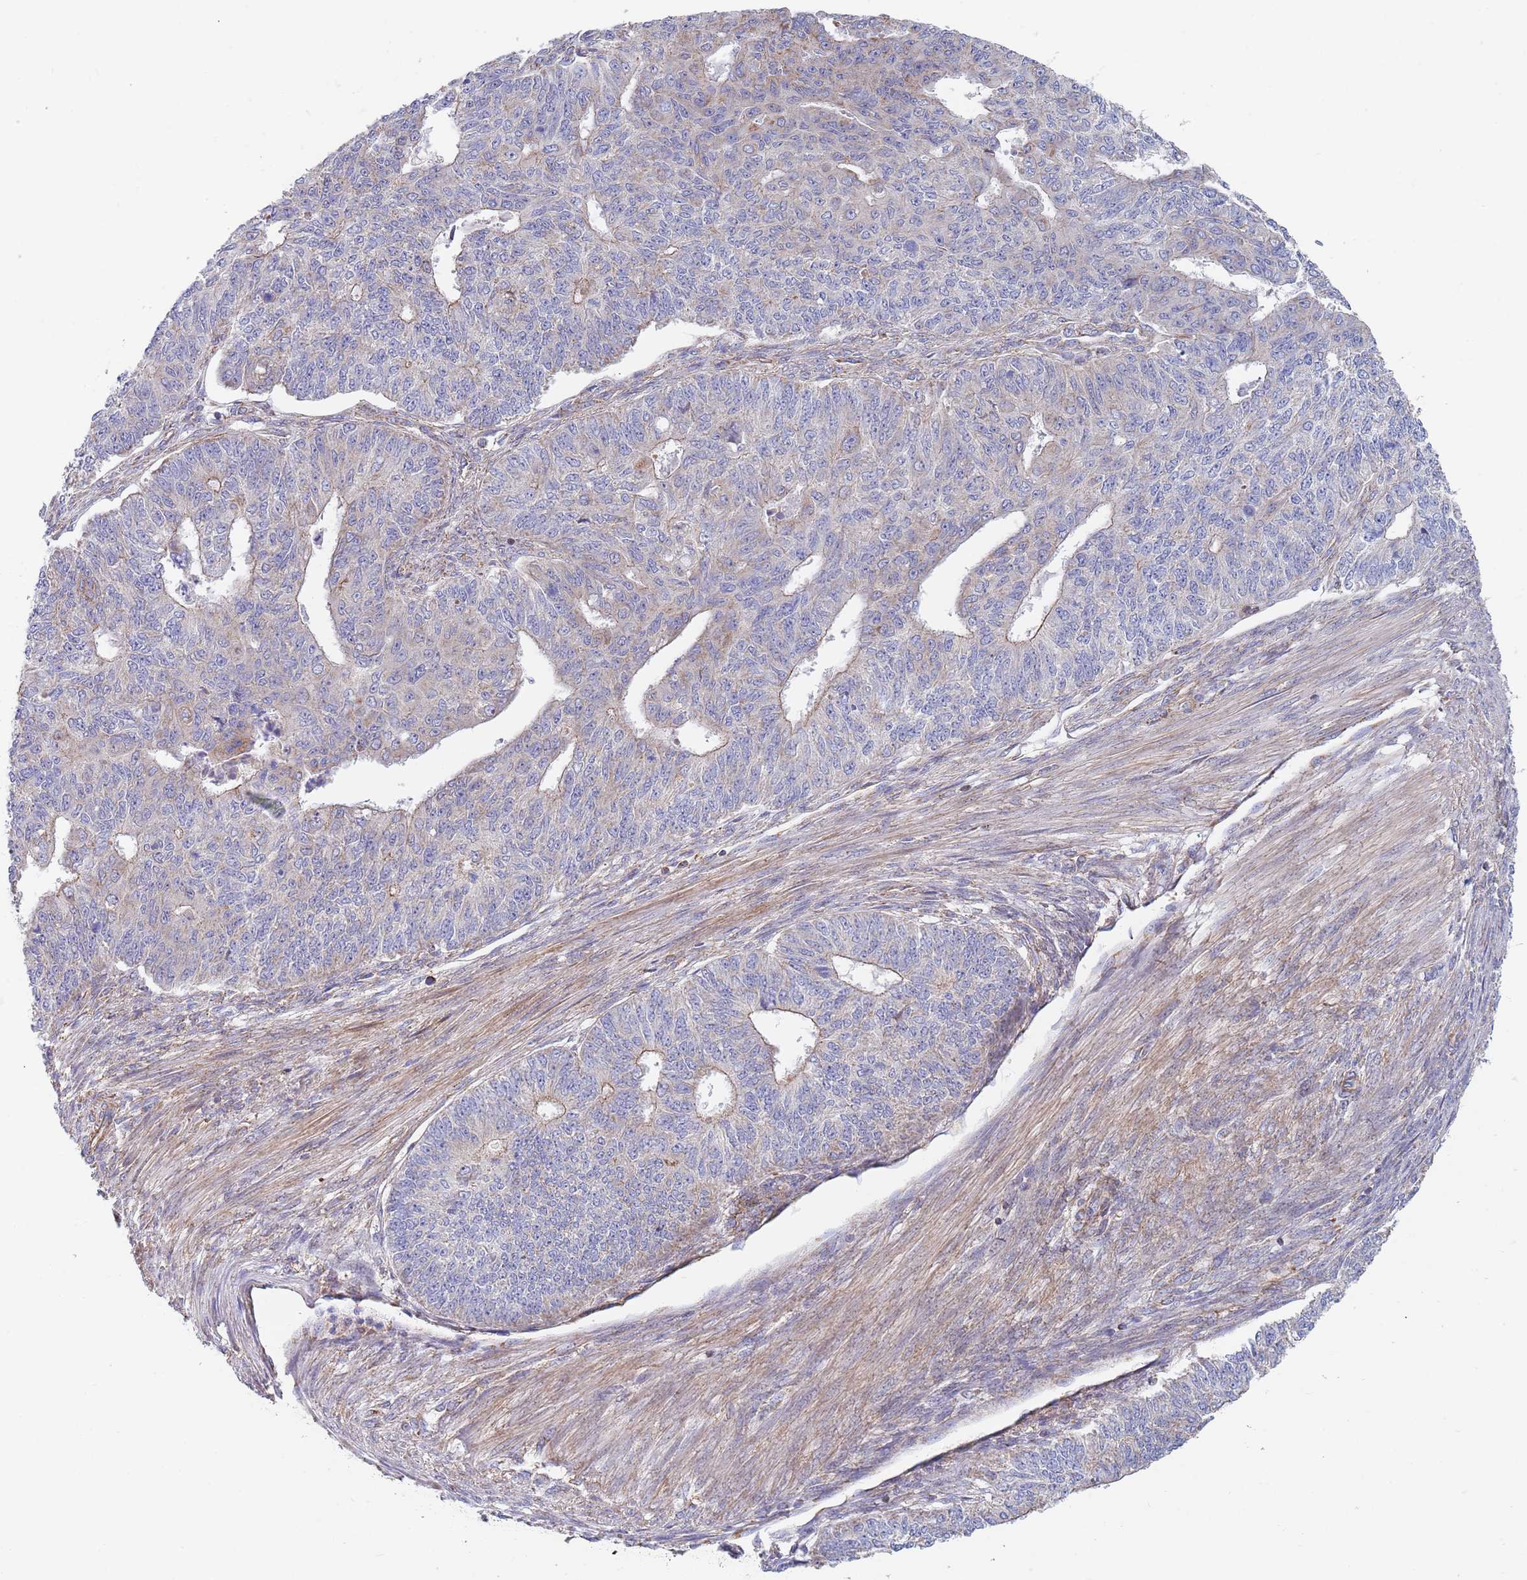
{"staining": {"intensity": "weak", "quantity": "<25%", "location": "cytoplasmic/membranous"}, "tissue": "endometrial cancer", "cell_type": "Tumor cells", "image_type": "cancer", "snomed": [{"axis": "morphology", "description": "Adenocarcinoma, NOS"}, {"axis": "topography", "description": "Endometrium"}], "caption": "A photomicrograph of human adenocarcinoma (endometrial) is negative for staining in tumor cells. (DAB IHC visualized using brightfield microscopy, high magnification).", "gene": "PWWP3A", "patient": {"sex": "female", "age": 32}}